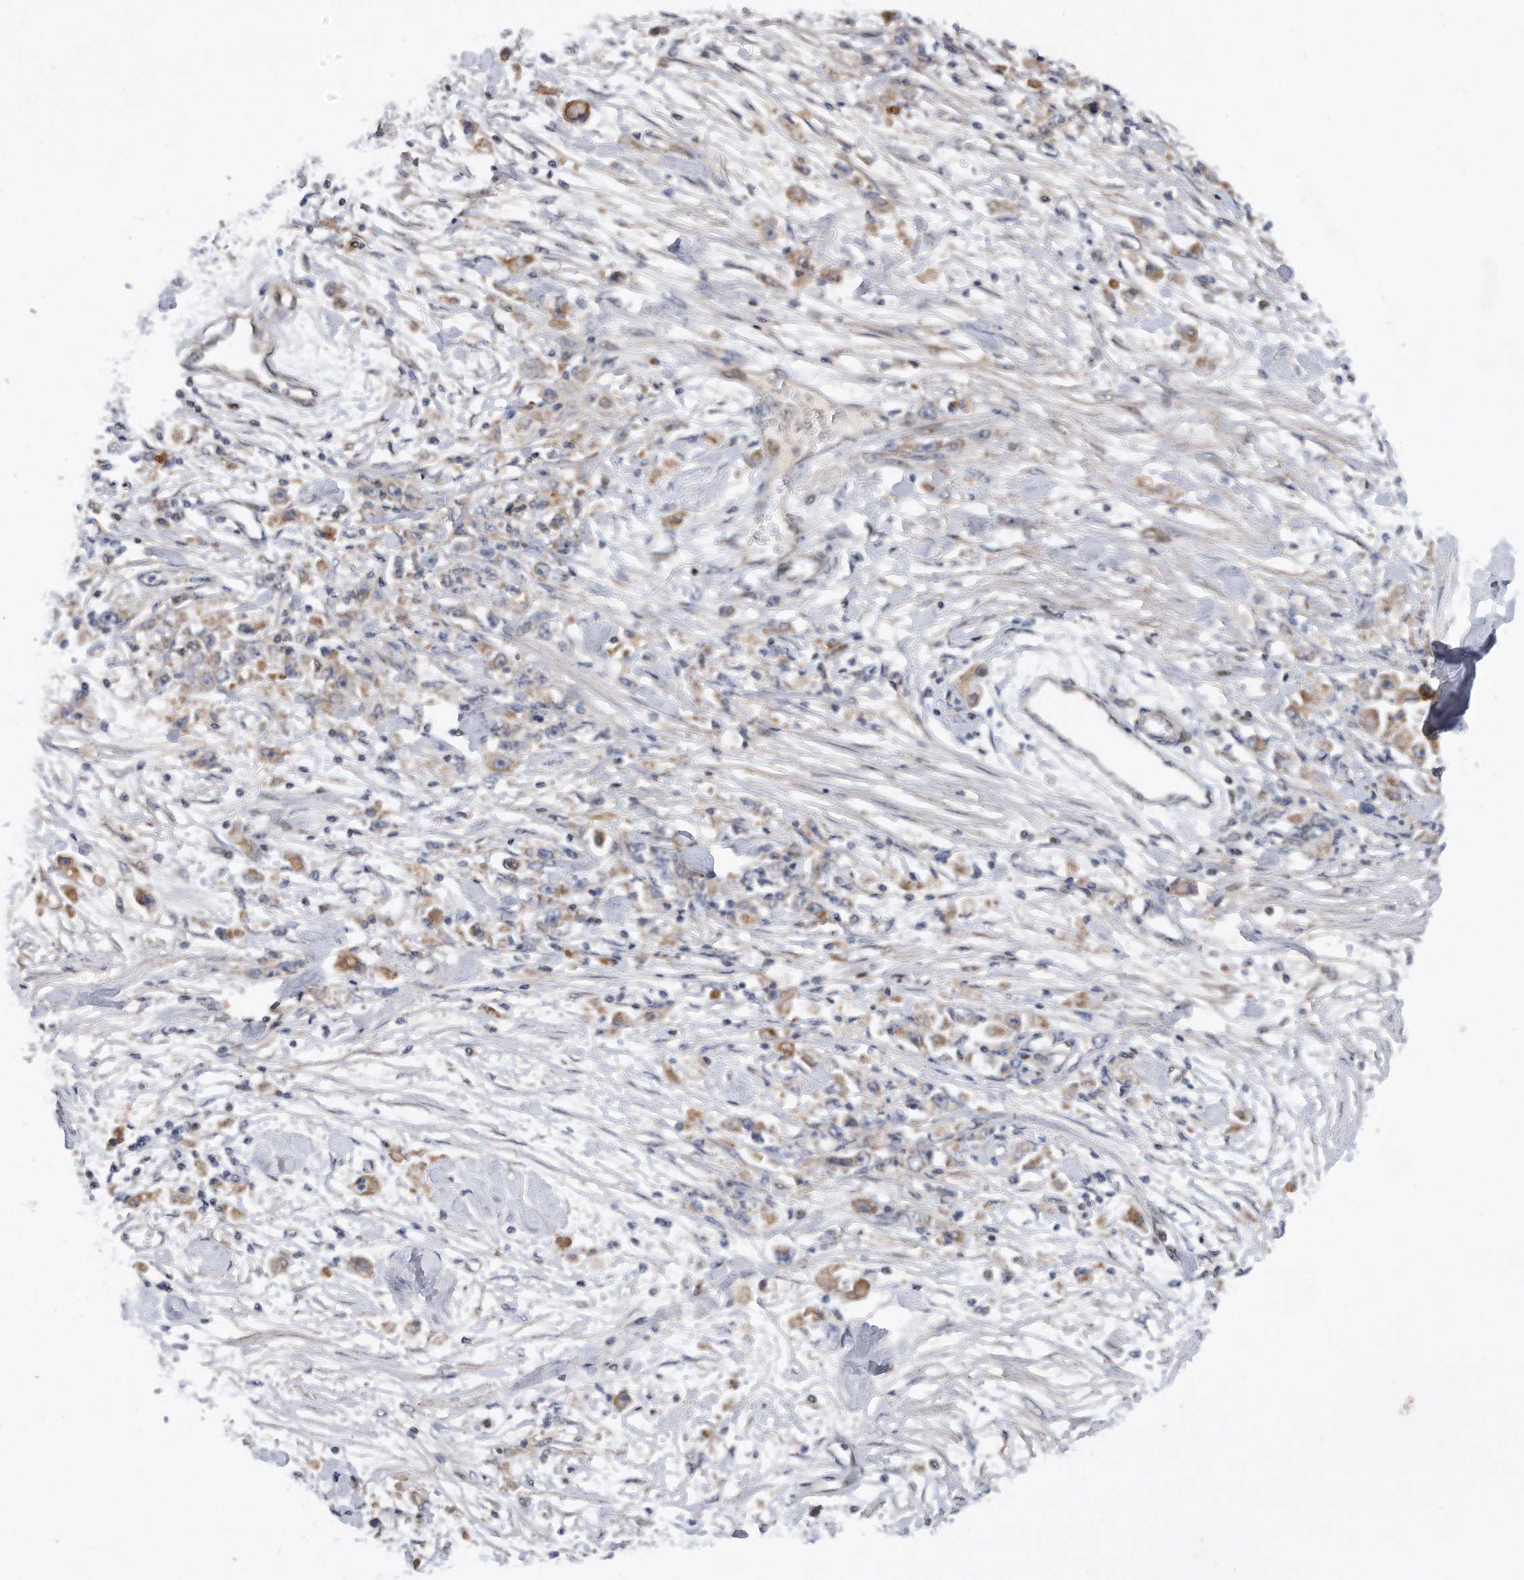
{"staining": {"intensity": "moderate", "quantity": "<25%", "location": "cytoplasmic/membranous"}, "tissue": "stomach cancer", "cell_type": "Tumor cells", "image_type": "cancer", "snomed": [{"axis": "morphology", "description": "Adenocarcinoma, NOS"}, {"axis": "topography", "description": "Stomach"}], "caption": "Human stomach cancer (adenocarcinoma) stained with a protein marker shows moderate staining in tumor cells.", "gene": "CDH12", "patient": {"sex": "female", "age": 59}}